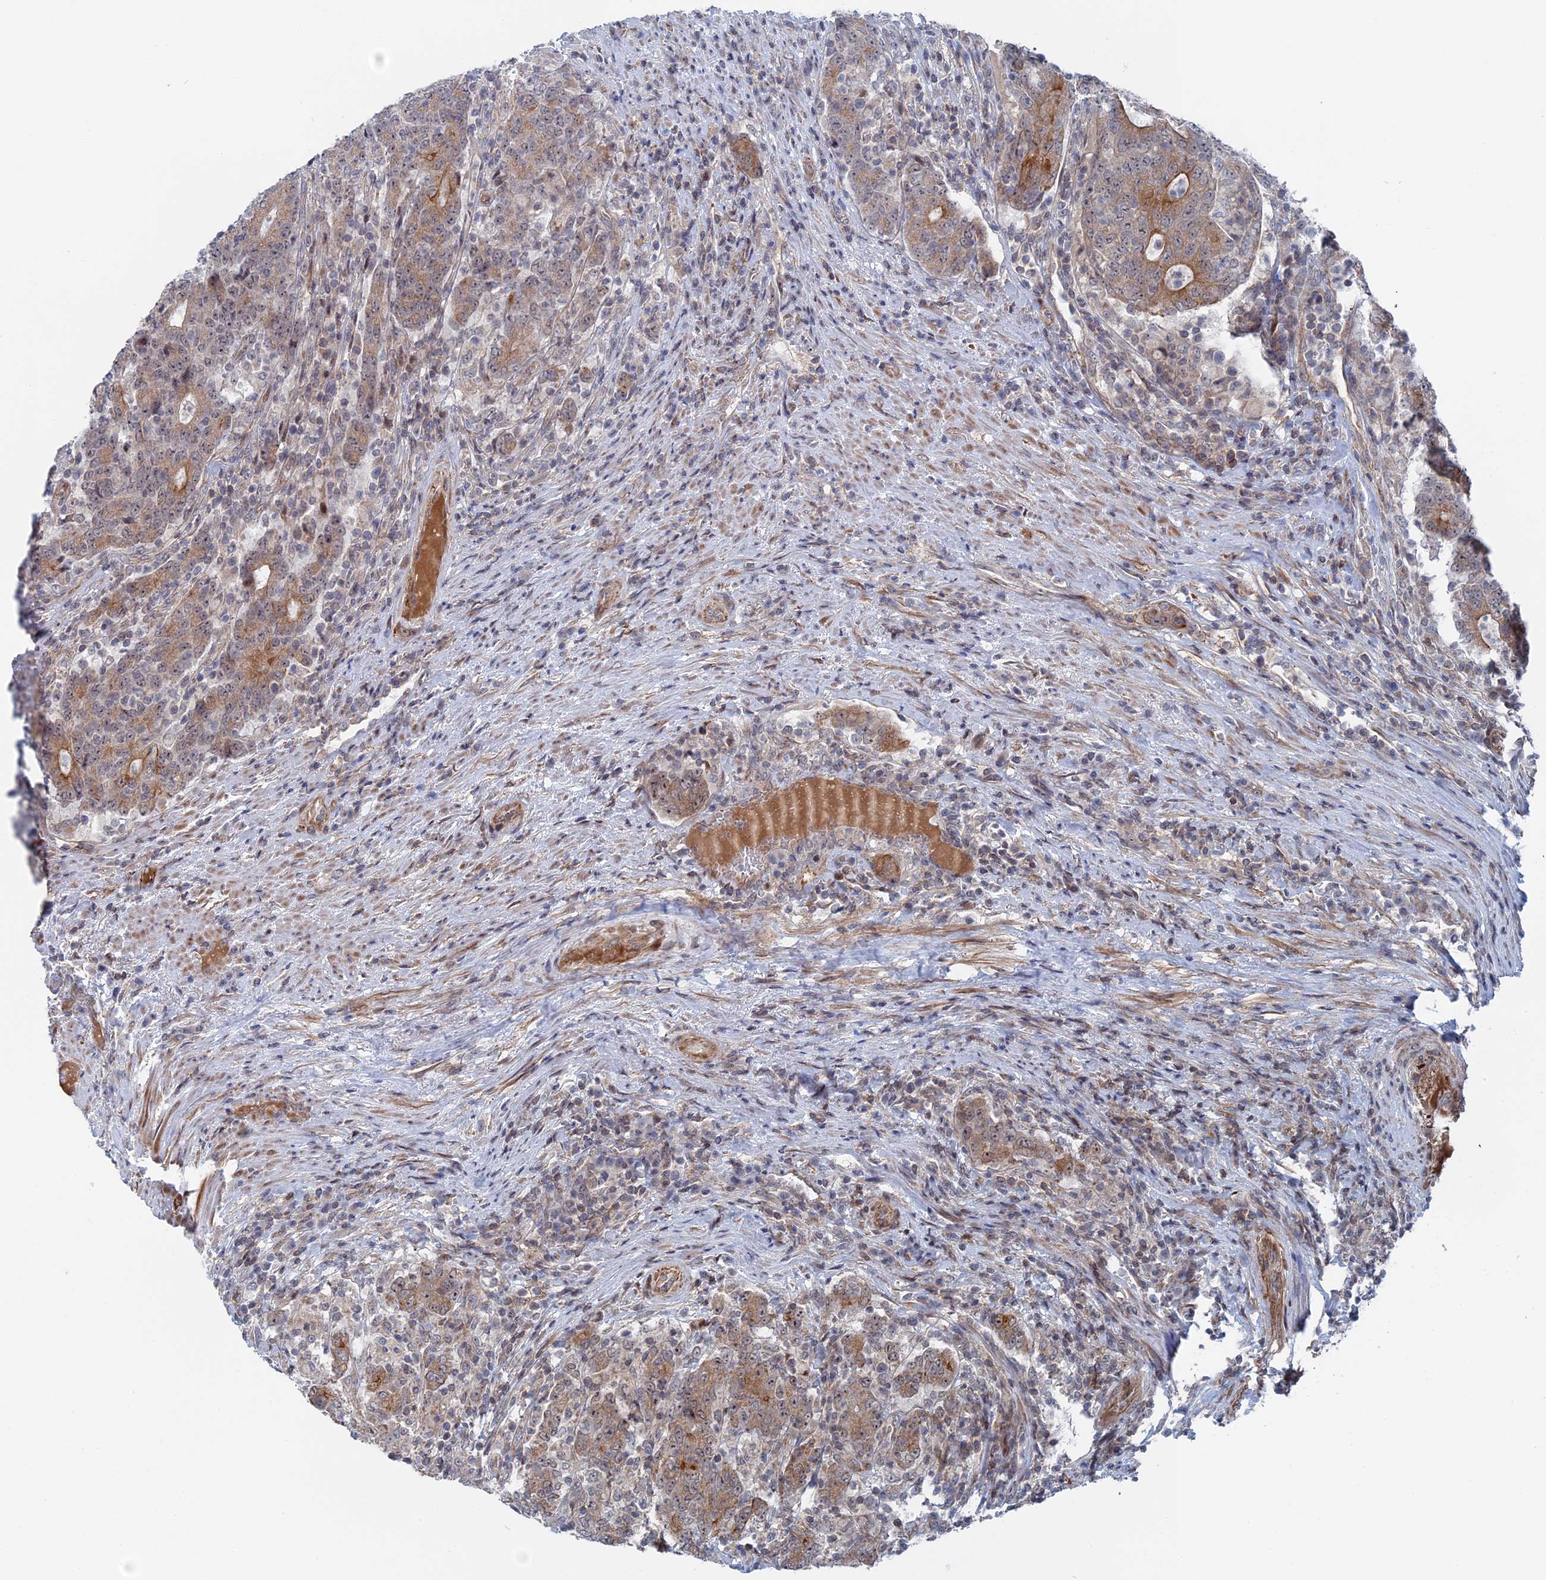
{"staining": {"intensity": "moderate", "quantity": "25%-75%", "location": "cytoplasmic/membranous"}, "tissue": "colorectal cancer", "cell_type": "Tumor cells", "image_type": "cancer", "snomed": [{"axis": "morphology", "description": "Adenocarcinoma, NOS"}, {"axis": "topography", "description": "Colon"}], "caption": "Protein expression analysis of human colorectal cancer reveals moderate cytoplasmic/membranous staining in about 25%-75% of tumor cells.", "gene": "IL7", "patient": {"sex": "female", "age": 75}}